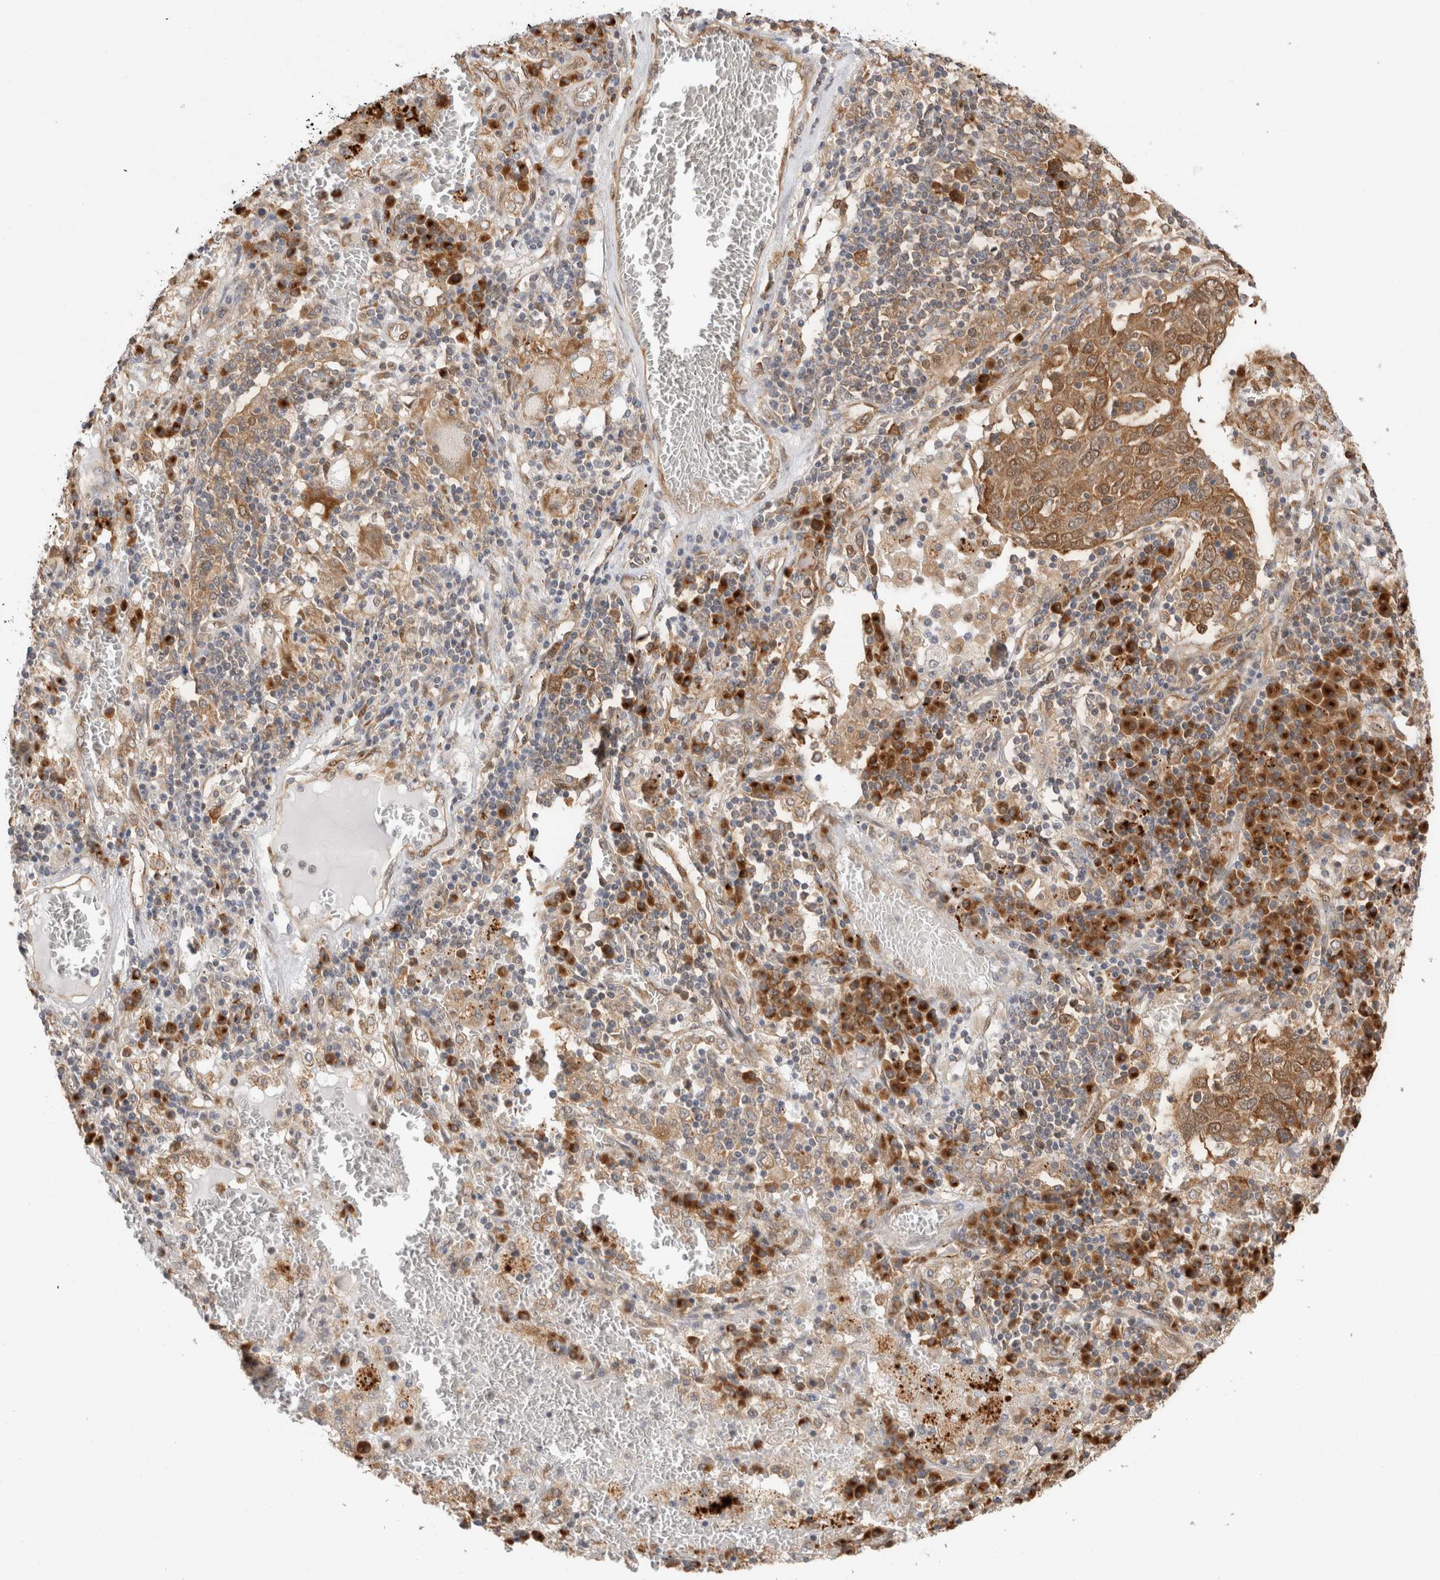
{"staining": {"intensity": "moderate", "quantity": ">75%", "location": "cytoplasmic/membranous"}, "tissue": "lung cancer", "cell_type": "Tumor cells", "image_type": "cancer", "snomed": [{"axis": "morphology", "description": "Squamous cell carcinoma, NOS"}, {"axis": "topography", "description": "Lung"}], "caption": "Brown immunohistochemical staining in human squamous cell carcinoma (lung) displays moderate cytoplasmic/membranous positivity in about >75% of tumor cells. (IHC, brightfield microscopy, high magnification).", "gene": "ACTL9", "patient": {"sex": "male", "age": 65}}